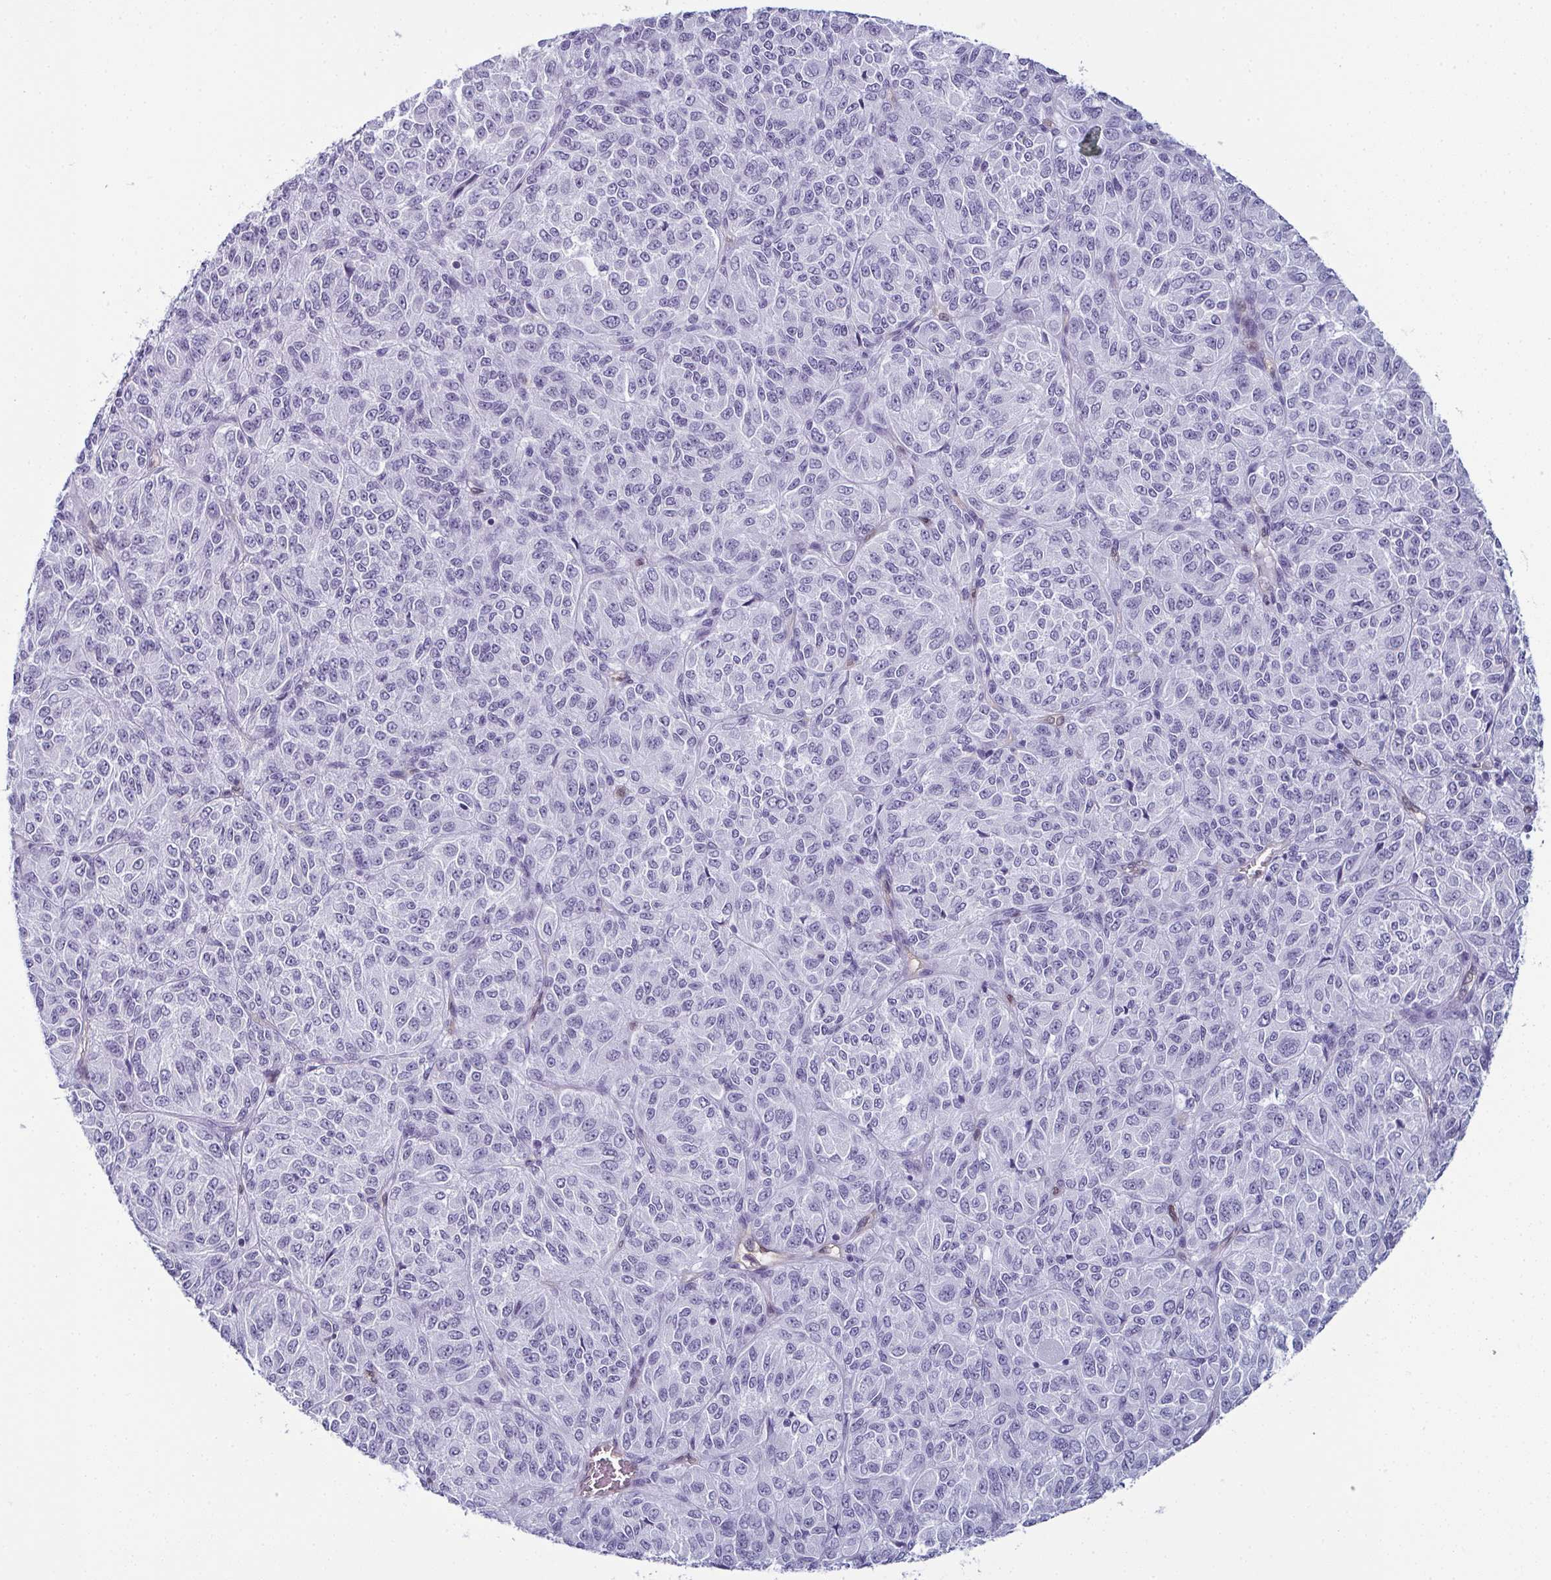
{"staining": {"intensity": "negative", "quantity": "none", "location": "none"}, "tissue": "melanoma", "cell_type": "Tumor cells", "image_type": "cancer", "snomed": [{"axis": "morphology", "description": "Malignant melanoma, Metastatic site"}, {"axis": "topography", "description": "Brain"}], "caption": "IHC photomicrograph of neoplastic tissue: human malignant melanoma (metastatic site) stained with DAB (3,3'-diaminobenzidine) exhibits no significant protein staining in tumor cells. The staining was performed using DAB to visualize the protein expression in brown, while the nuclei were stained in blue with hematoxylin (Magnification: 20x).", "gene": "CDA", "patient": {"sex": "female", "age": 56}}